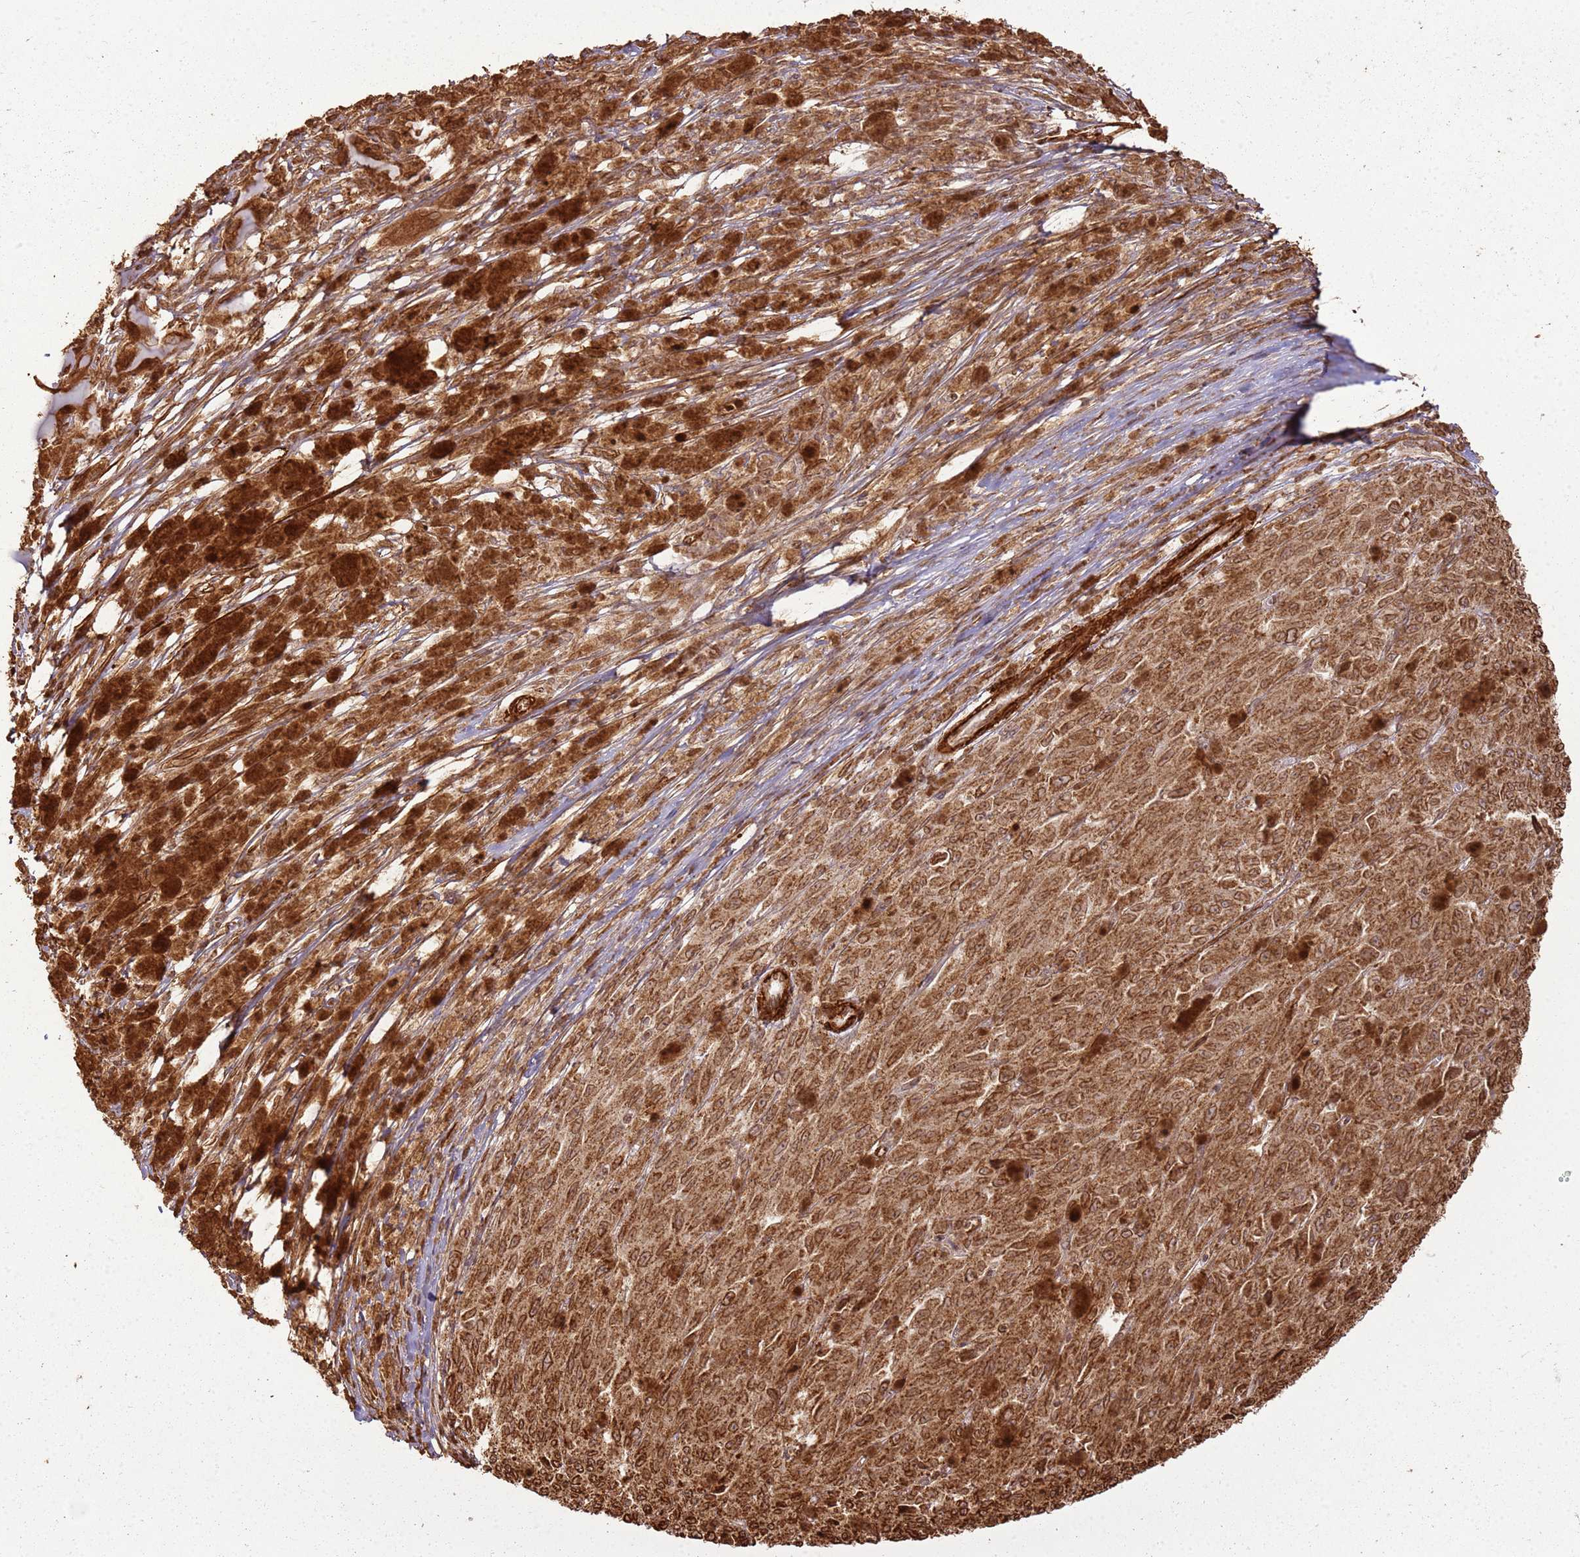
{"staining": {"intensity": "moderate", "quantity": ">75%", "location": "cytoplasmic/membranous,nuclear"}, "tissue": "melanoma", "cell_type": "Tumor cells", "image_type": "cancer", "snomed": [{"axis": "morphology", "description": "Malignant melanoma, NOS"}, {"axis": "topography", "description": "Skin"}], "caption": "IHC (DAB) staining of human melanoma exhibits moderate cytoplasmic/membranous and nuclear protein expression in about >75% of tumor cells.", "gene": "DDX59", "patient": {"sex": "female", "age": 52}}